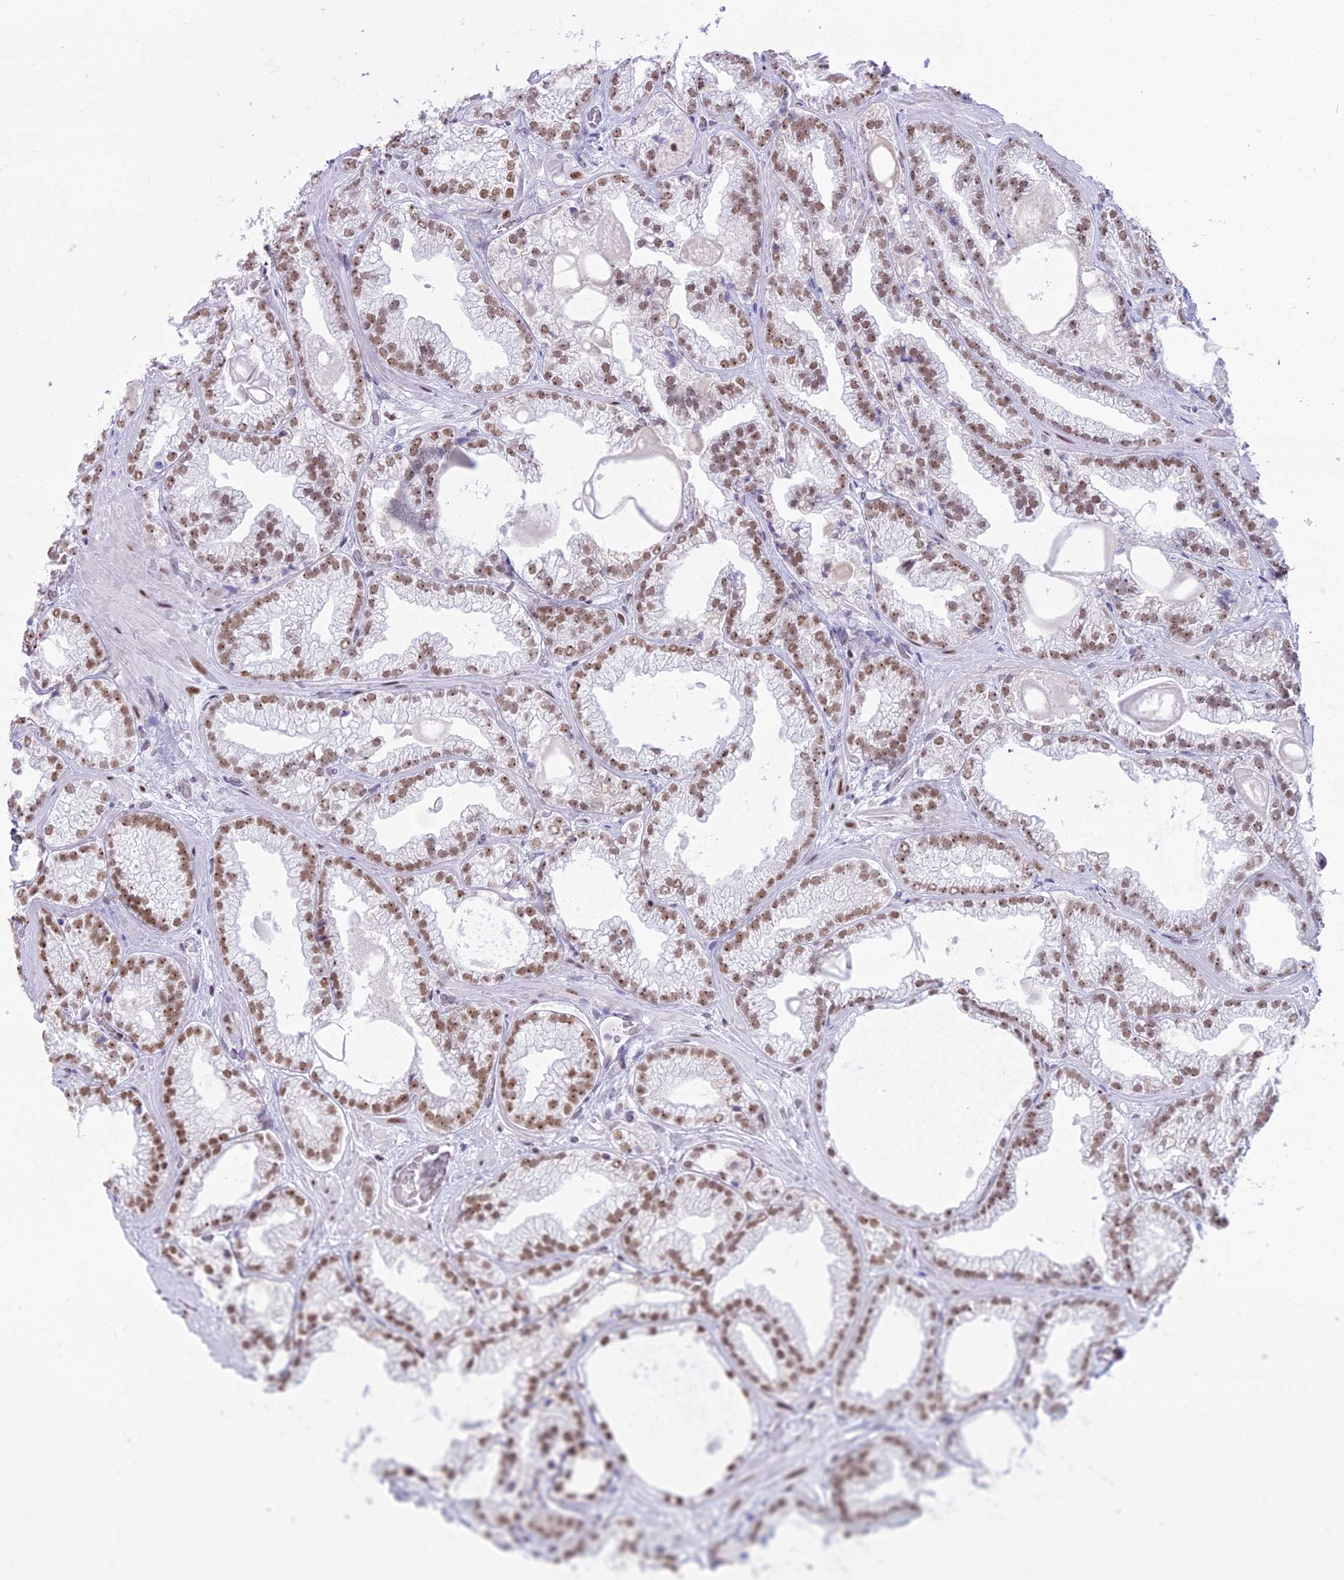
{"staining": {"intensity": "moderate", "quantity": ">75%", "location": "nuclear"}, "tissue": "prostate cancer", "cell_type": "Tumor cells", "image_type": "cancer", "snomed": [{"axis": "morphology", "description": "Adenocarcinoma, Low grade"}, {"axis": "topography", "description": "Prostate"}], "caption": "Immunohistochemical staining of prostate cancer exhibits moderate nuclear protein staining in about >75% of tumor cells.", "gene": "PARP1", "patient": {"sex": "male", "age": 57}}